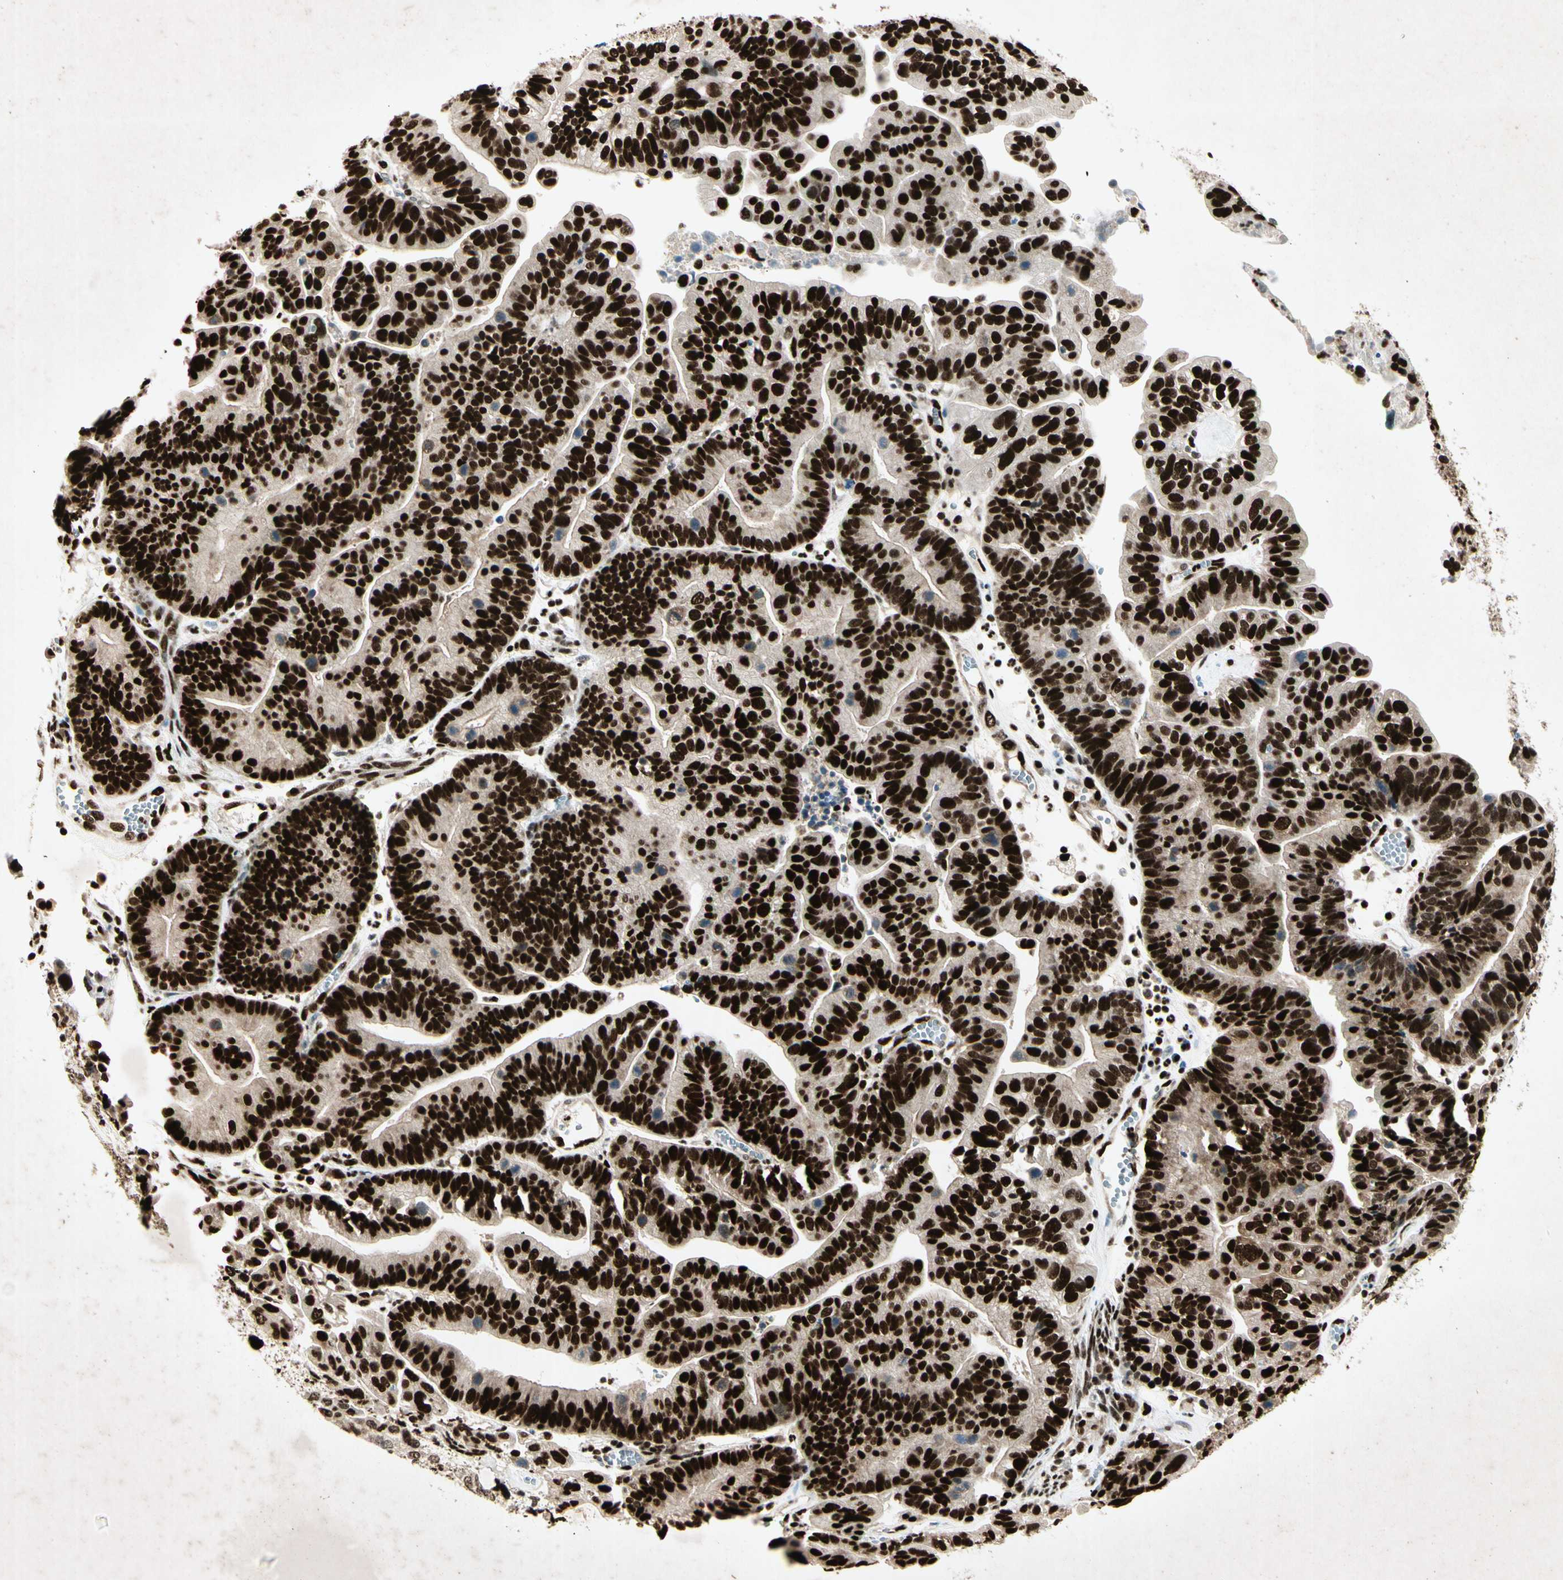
{"staining": {"intensity": "strong", "quantity": ">75%", "location": "nuclear"}, "tissue": "ovarian cancer", "cell_type": "Tumor cells", "image_type": "cancer", "snomed": [{"axis": "morphology", "description": "Cystadenocarcinoma, serous, NOS"}, {"axis": "topography", "description": "Ovary"}], "caption": "The histopathology image reveals a brown stain indicating the presence of a protein in the nuclear of tumor cells in ovarian cancer (serous cystadenocarcinoma).", "gene": "RNF43", "patient": {"sex": "female", "age": 56}}